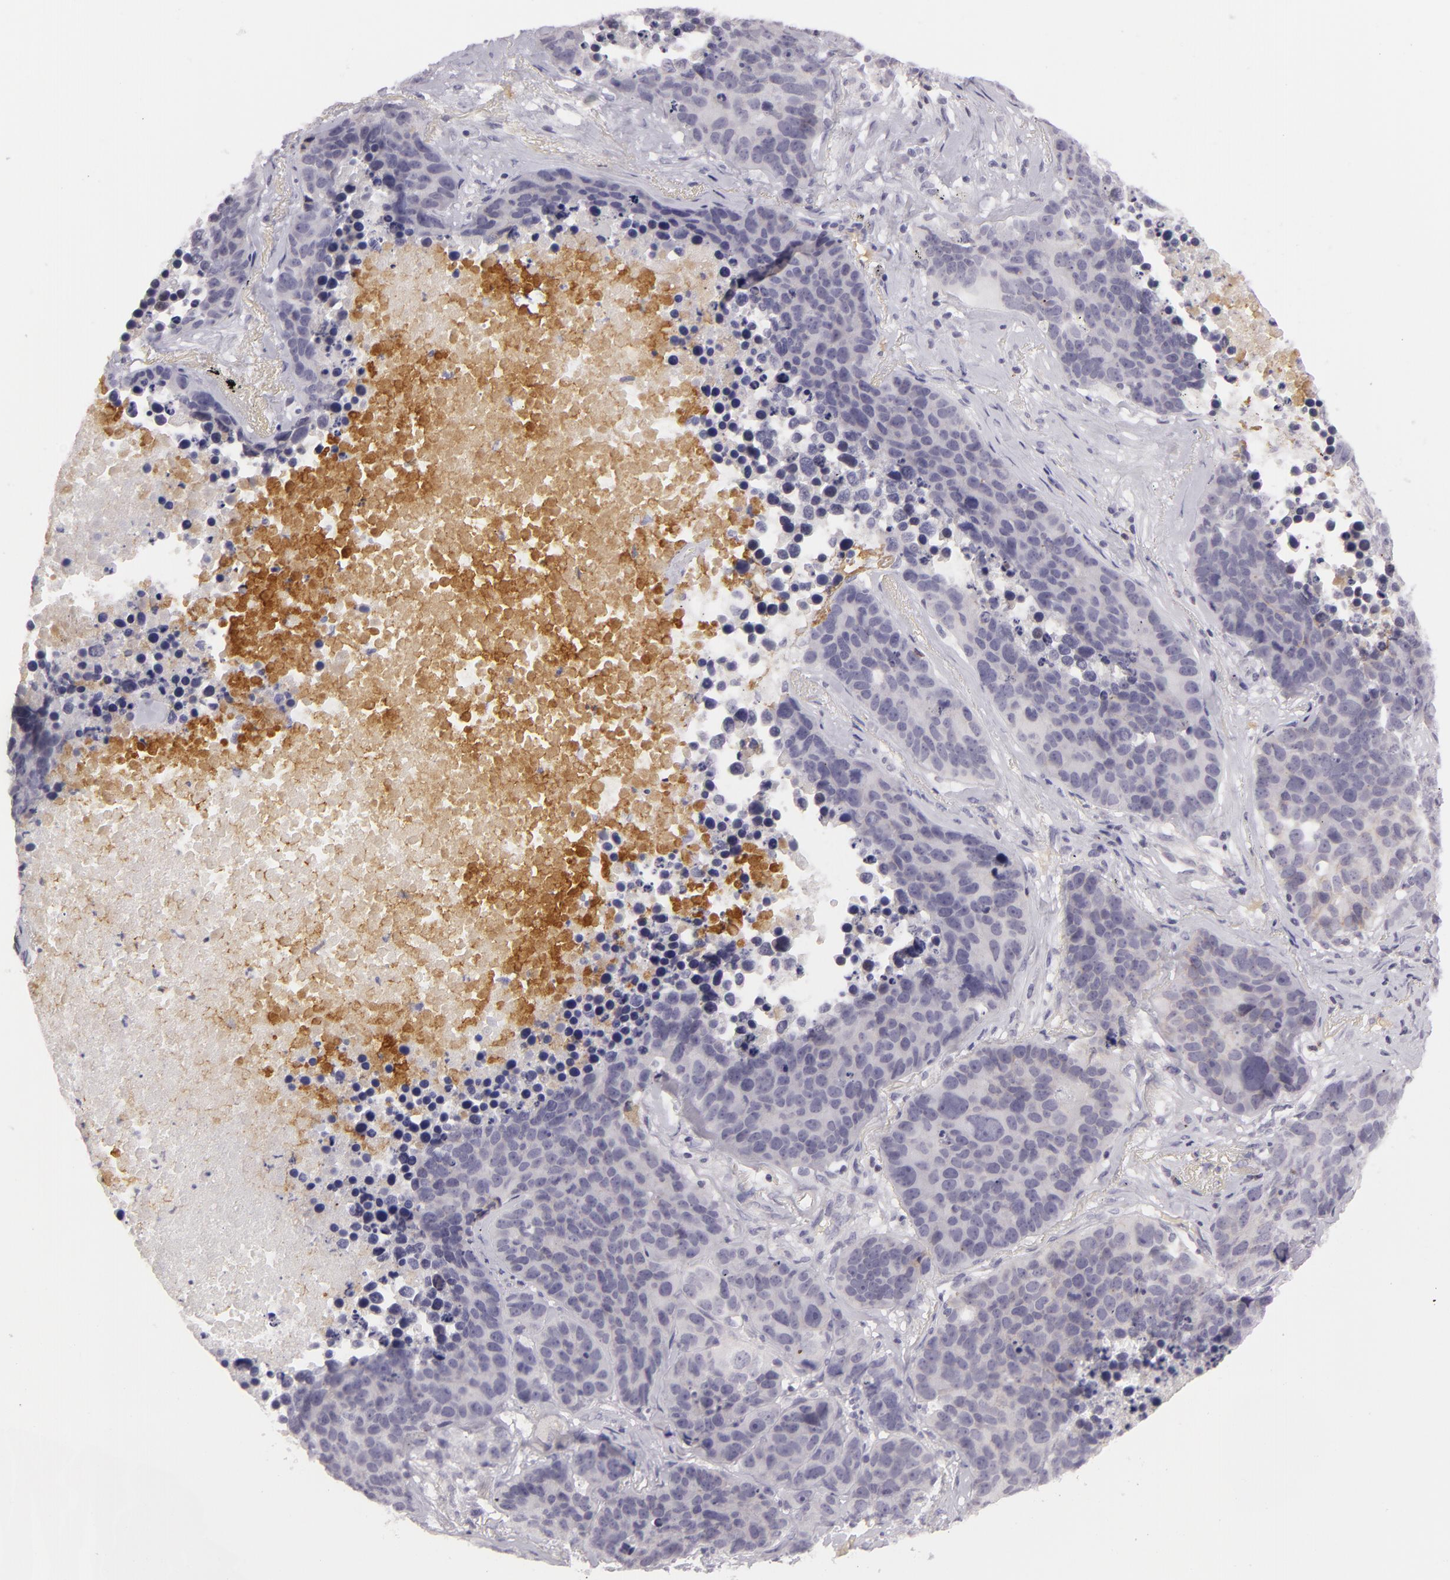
{"staining": {"intensity": "negative", "quantity": "none", "location": "none"}, "tissue": "lung cancer", "cell_type": "Tumor cells", "image_type": "cancer", "snomed": [{"axis": "morphology", "description": "Carcinoid, malignant, NOS"}, {"axis": "topography", "description": "Lung"}], "caption": "An immunohistochemistry (IHC) photomicrograph of malignant carcinoid (lung) is shown. There is no staining in tumor cells of malignant carcinoid (lung).", "gene": "CTNNB1", "patient": {"sex": "male", "age": 60}}